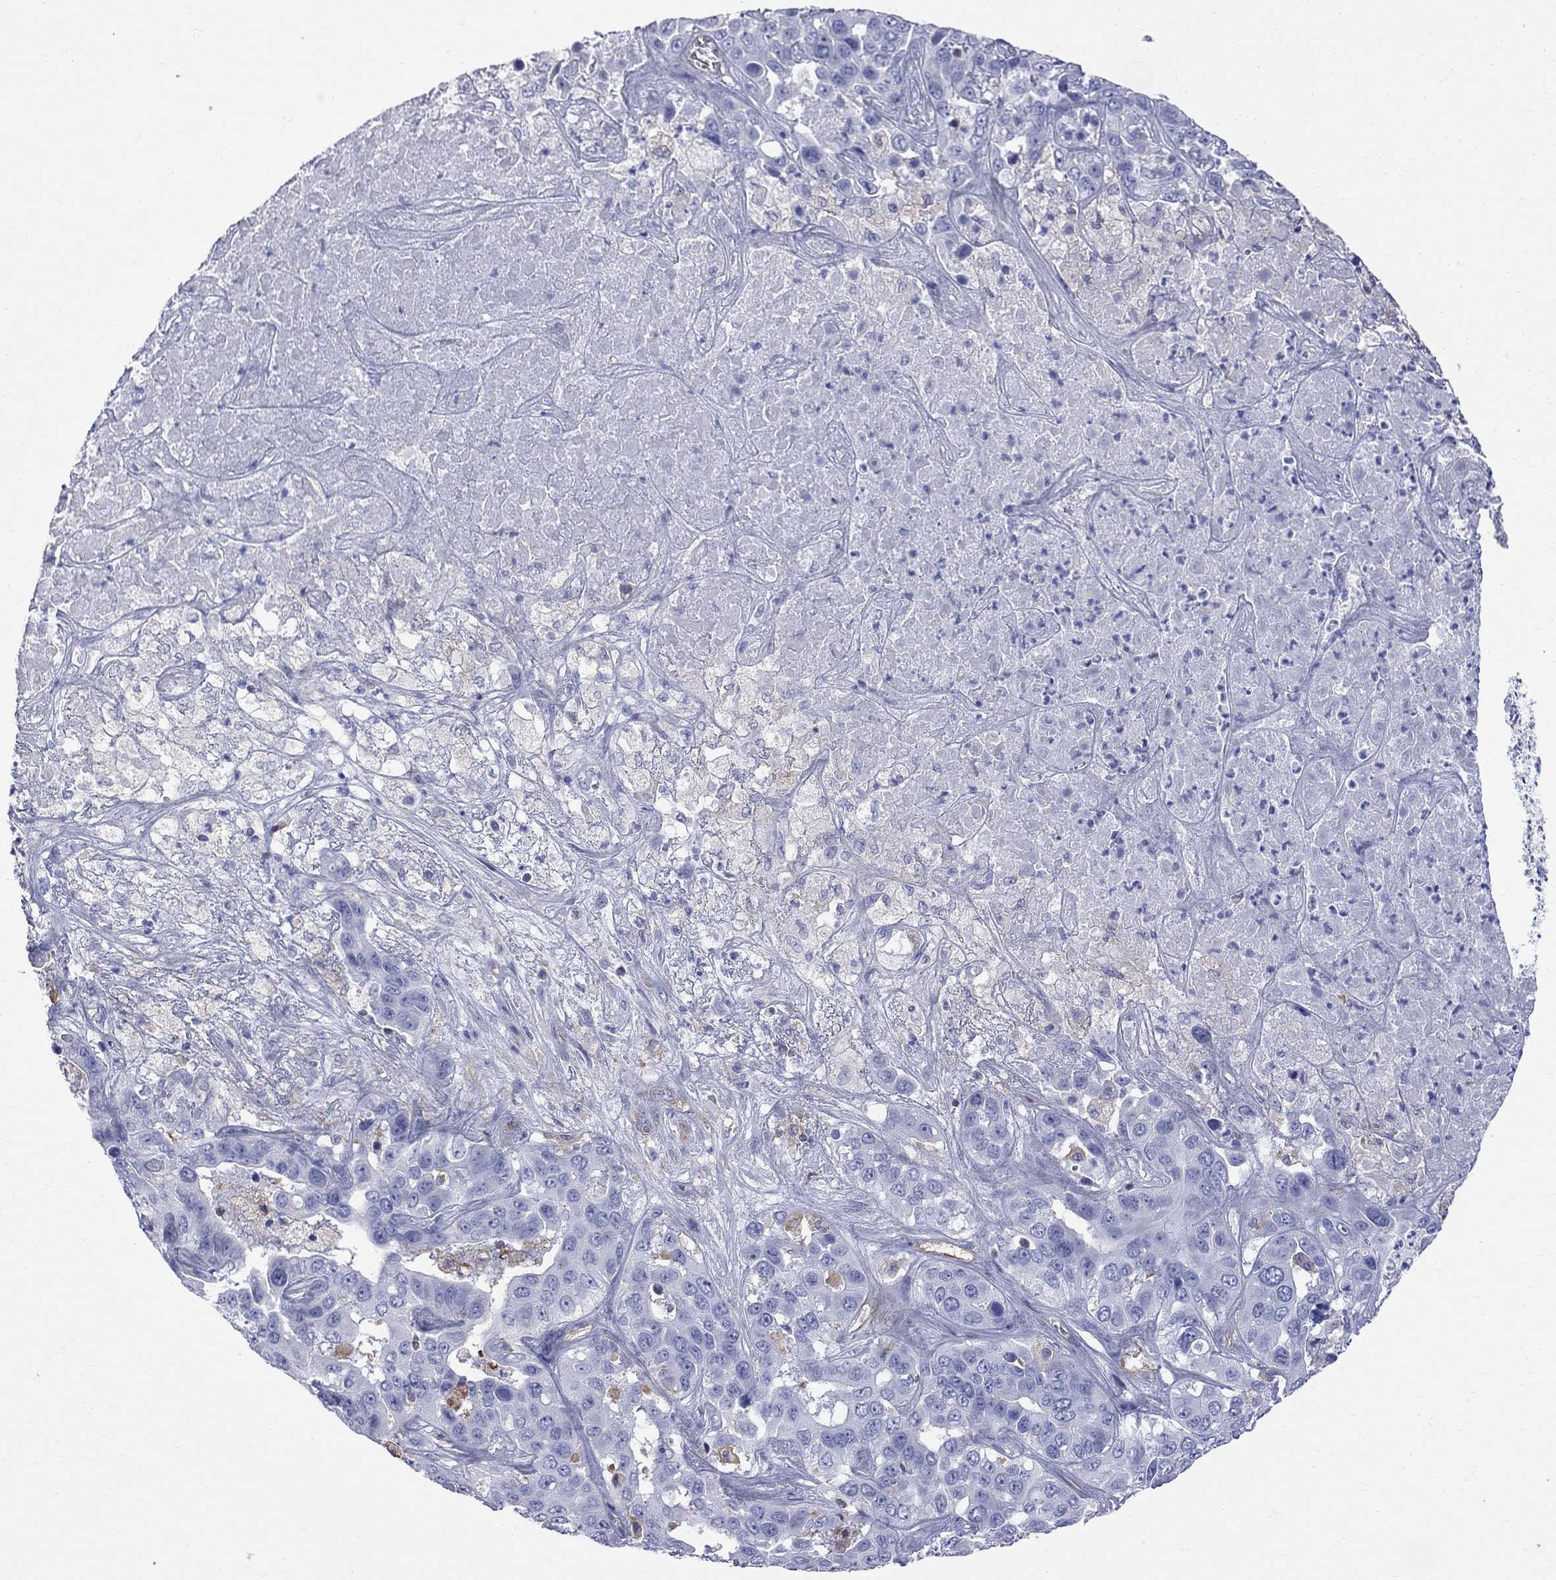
{"staining": {"intensity": "negative", "quantity": "none", "location": "none"}, "tissue": "liver cancer", "cell_type": "Tumor cells", "image_type": "cancer", "snomed": [{"axis": "morphology", "description": "Cholangiocarcinoma"}, {"axis": "topography", "description": "Liver"}], "caption": "Liver cholangiocarcinoma was stained to show a protein in brown. There is no significant positivity in tumor cells.", "gene": "ABI3", "patient": {"sex": "female", "age": 52}}